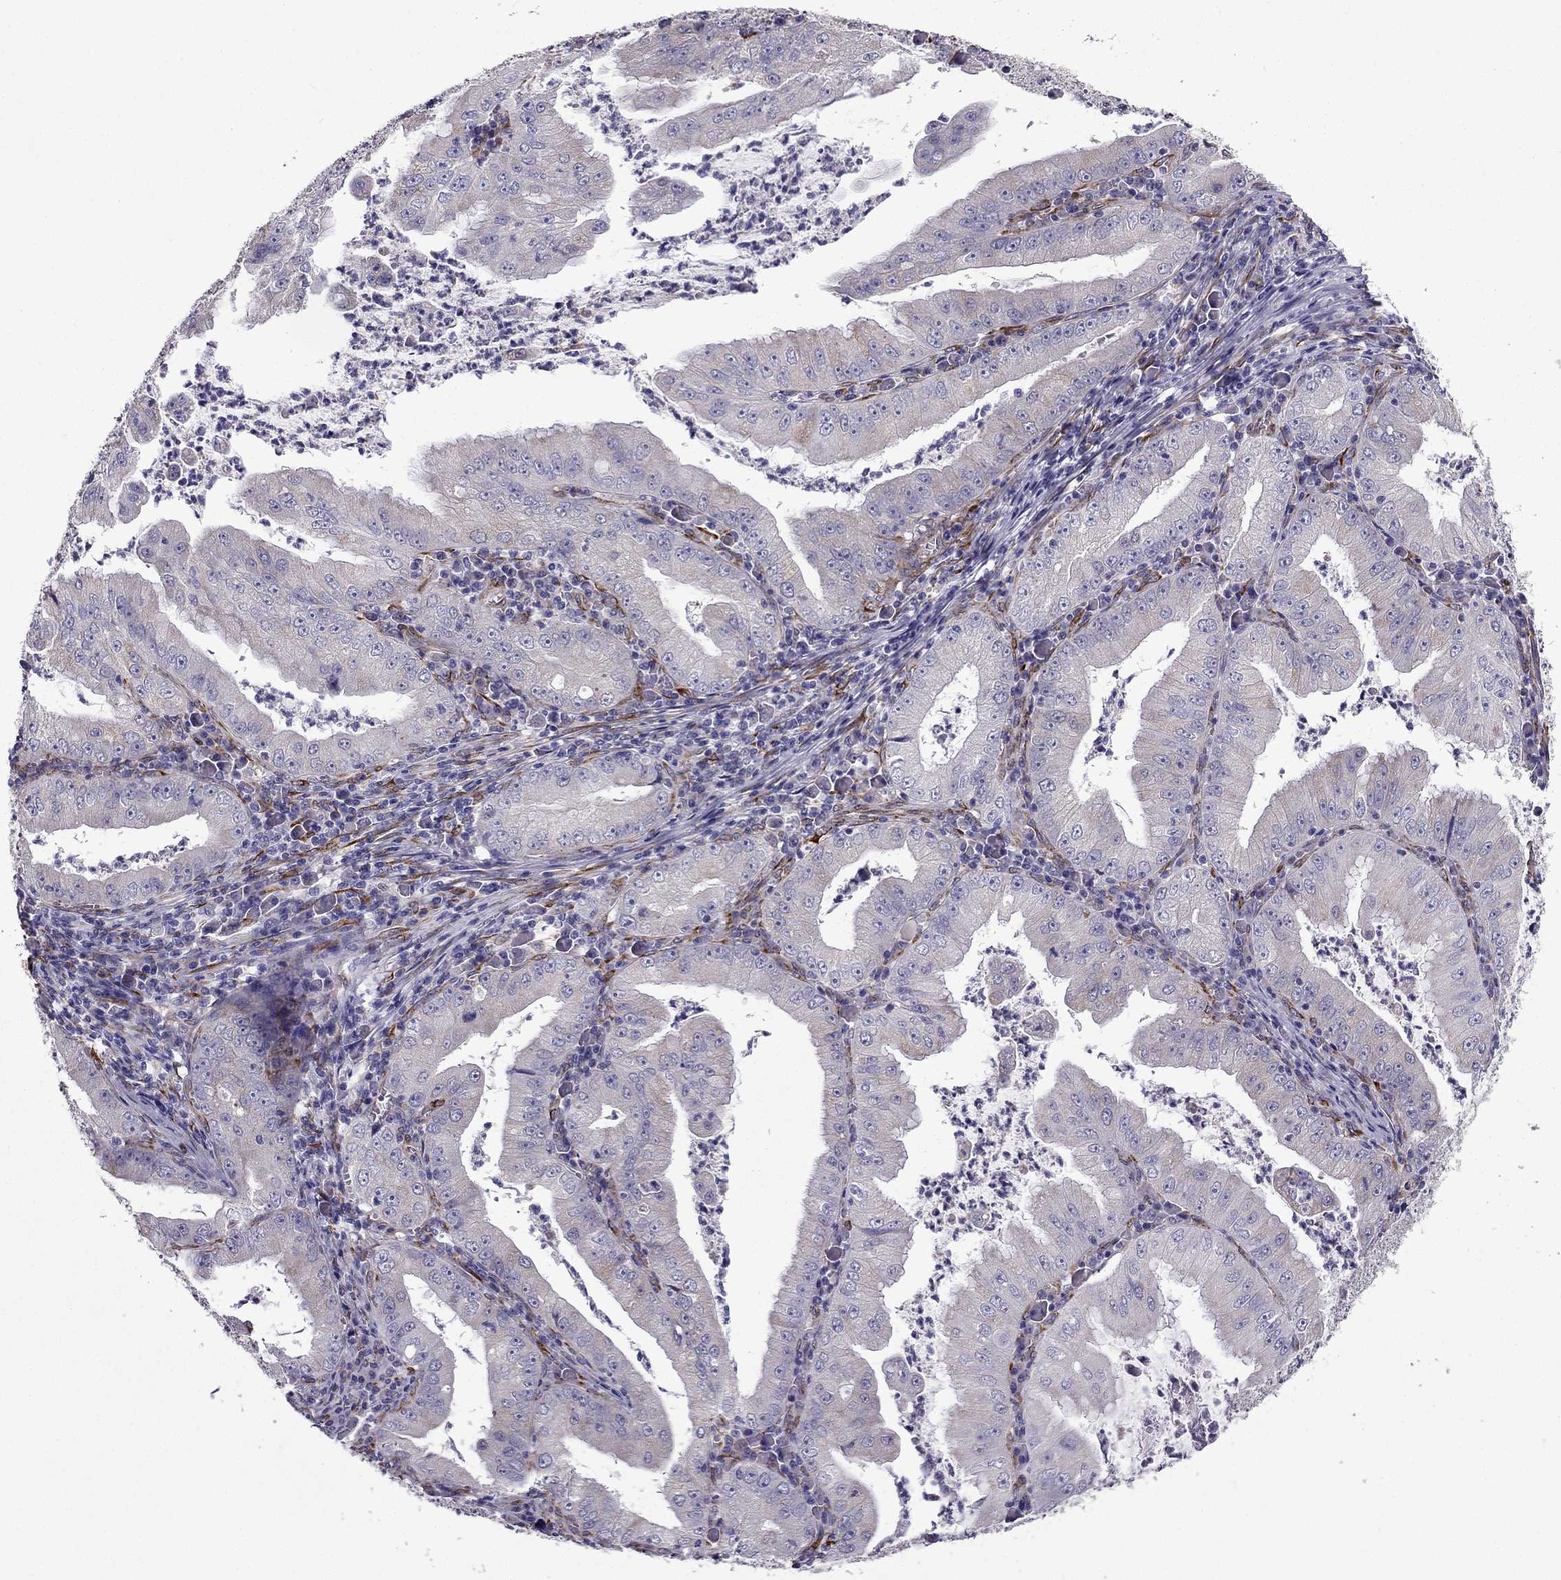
{"staining": {"intensity": "negative", "quantity": "none", "location": "none"}, "tissue": "stomach cancer", "cell_type": "Tumor cells", "image_type": "cancer", "snomed": [{"axis": "morphology", "description": "Adenocarcinoma, NOS"}, {"axis": "topography", "description": "Stomach"}], "caption": "Immunohistochemistry (IHC) histopathology image of neoplastic tissue: human stomach cancer stained with DAB (3,3'-diaminobenzidine) demonstrates no significant protein staining in tumor cells.", "gene": "IKBIP", "patient": {"sex": "male", "age": 76}}